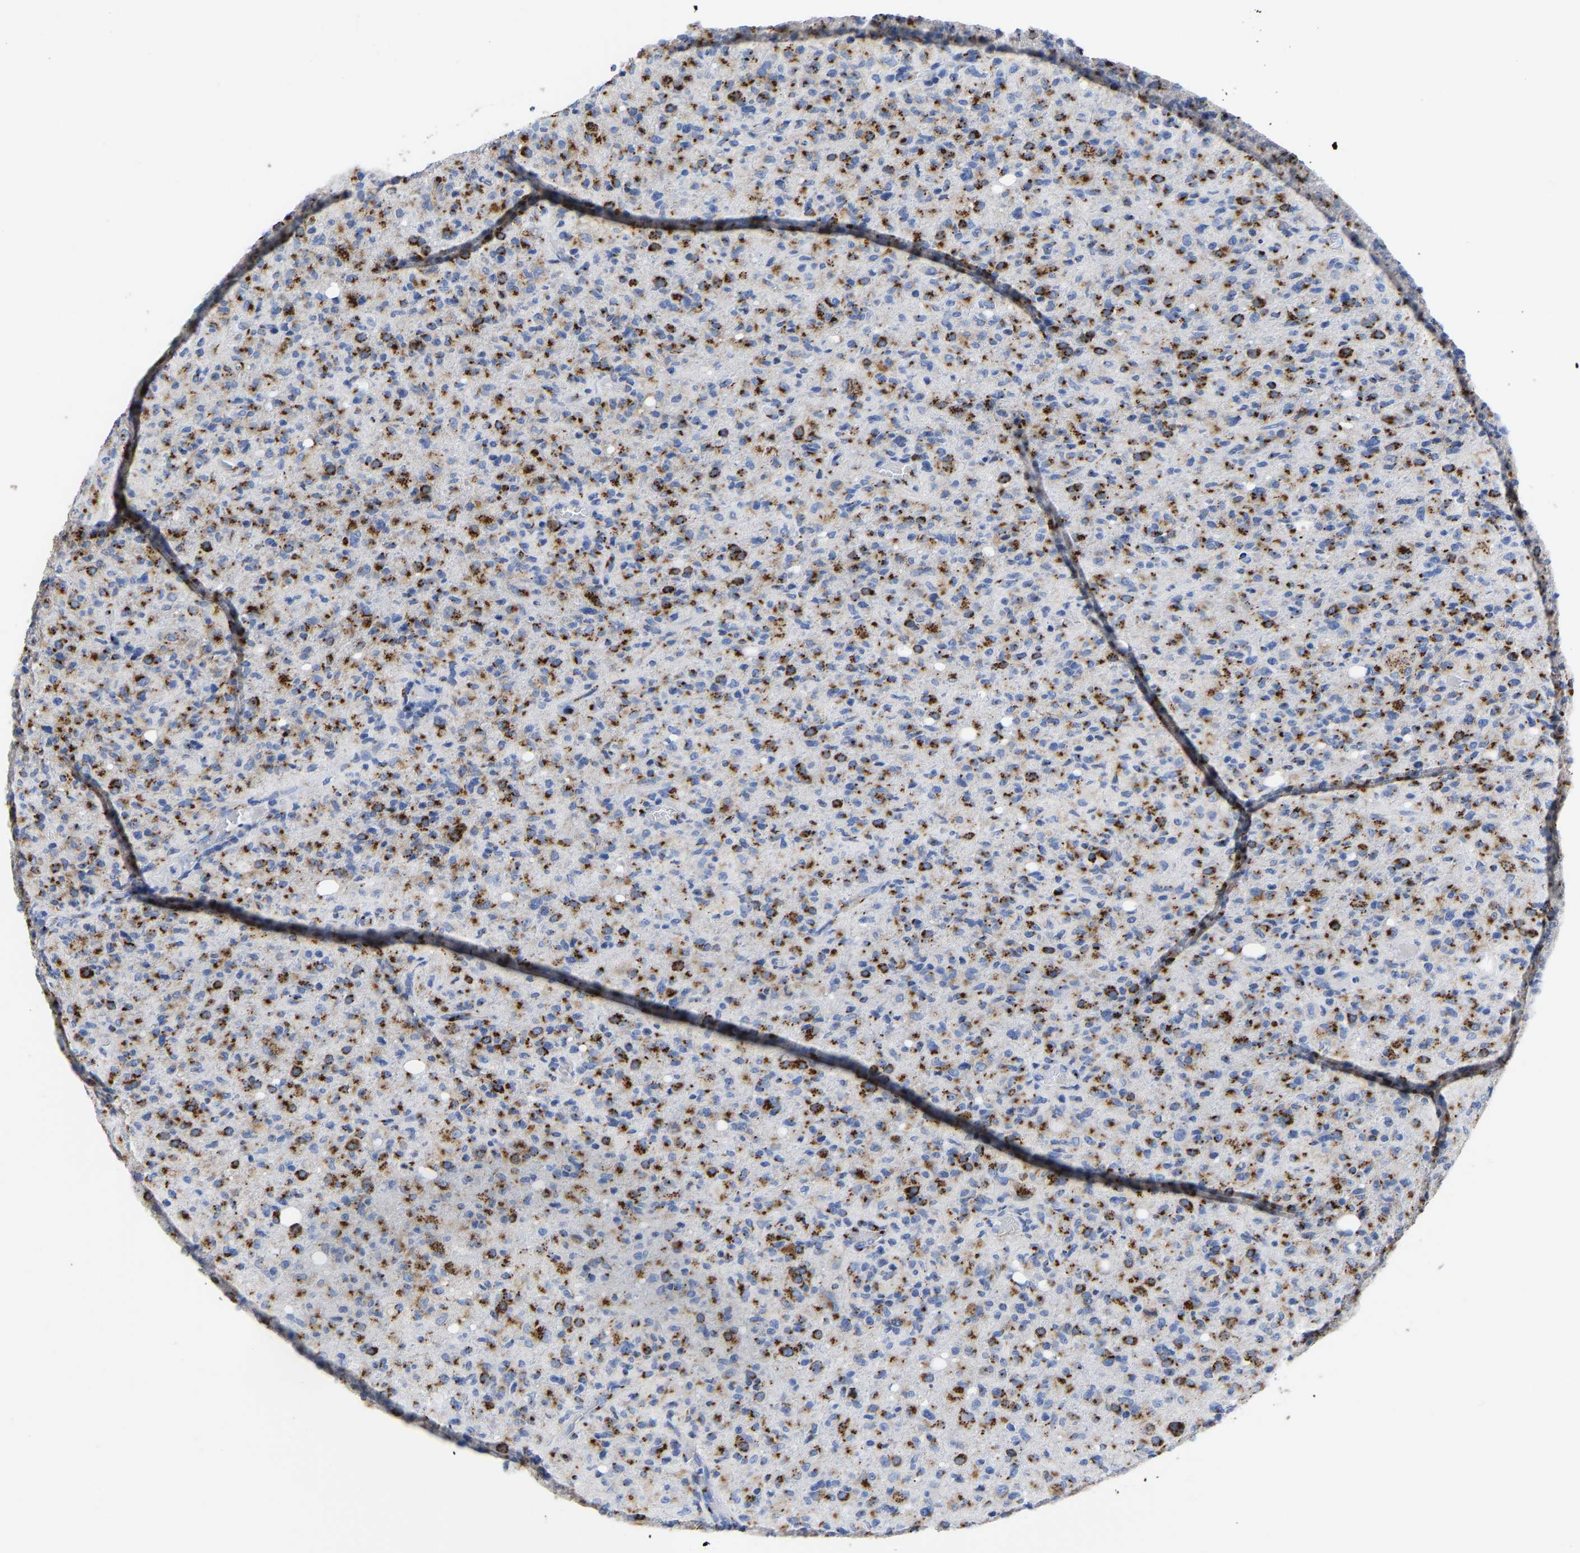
{"staining": {"intensity": "strong", "quantity": ">75%", "location": "cytoplasmic/membranous"}, "tissue": "glioma", "cell_type": "Tumor cells", "image_type": "cancer", "snomed": [{"axis": "morphology", "description": "Glioma, malignant, High grade"}, {"axis": "topography", "description": "Brain"}], "caption": "Immunohistochemical staining of human glioma reveals strong cytoplasmic/membranous protein expression in about >75% of tumor cells.", "gene": "TMEM87A", "patient": {"sex": "female", "age": 57}}